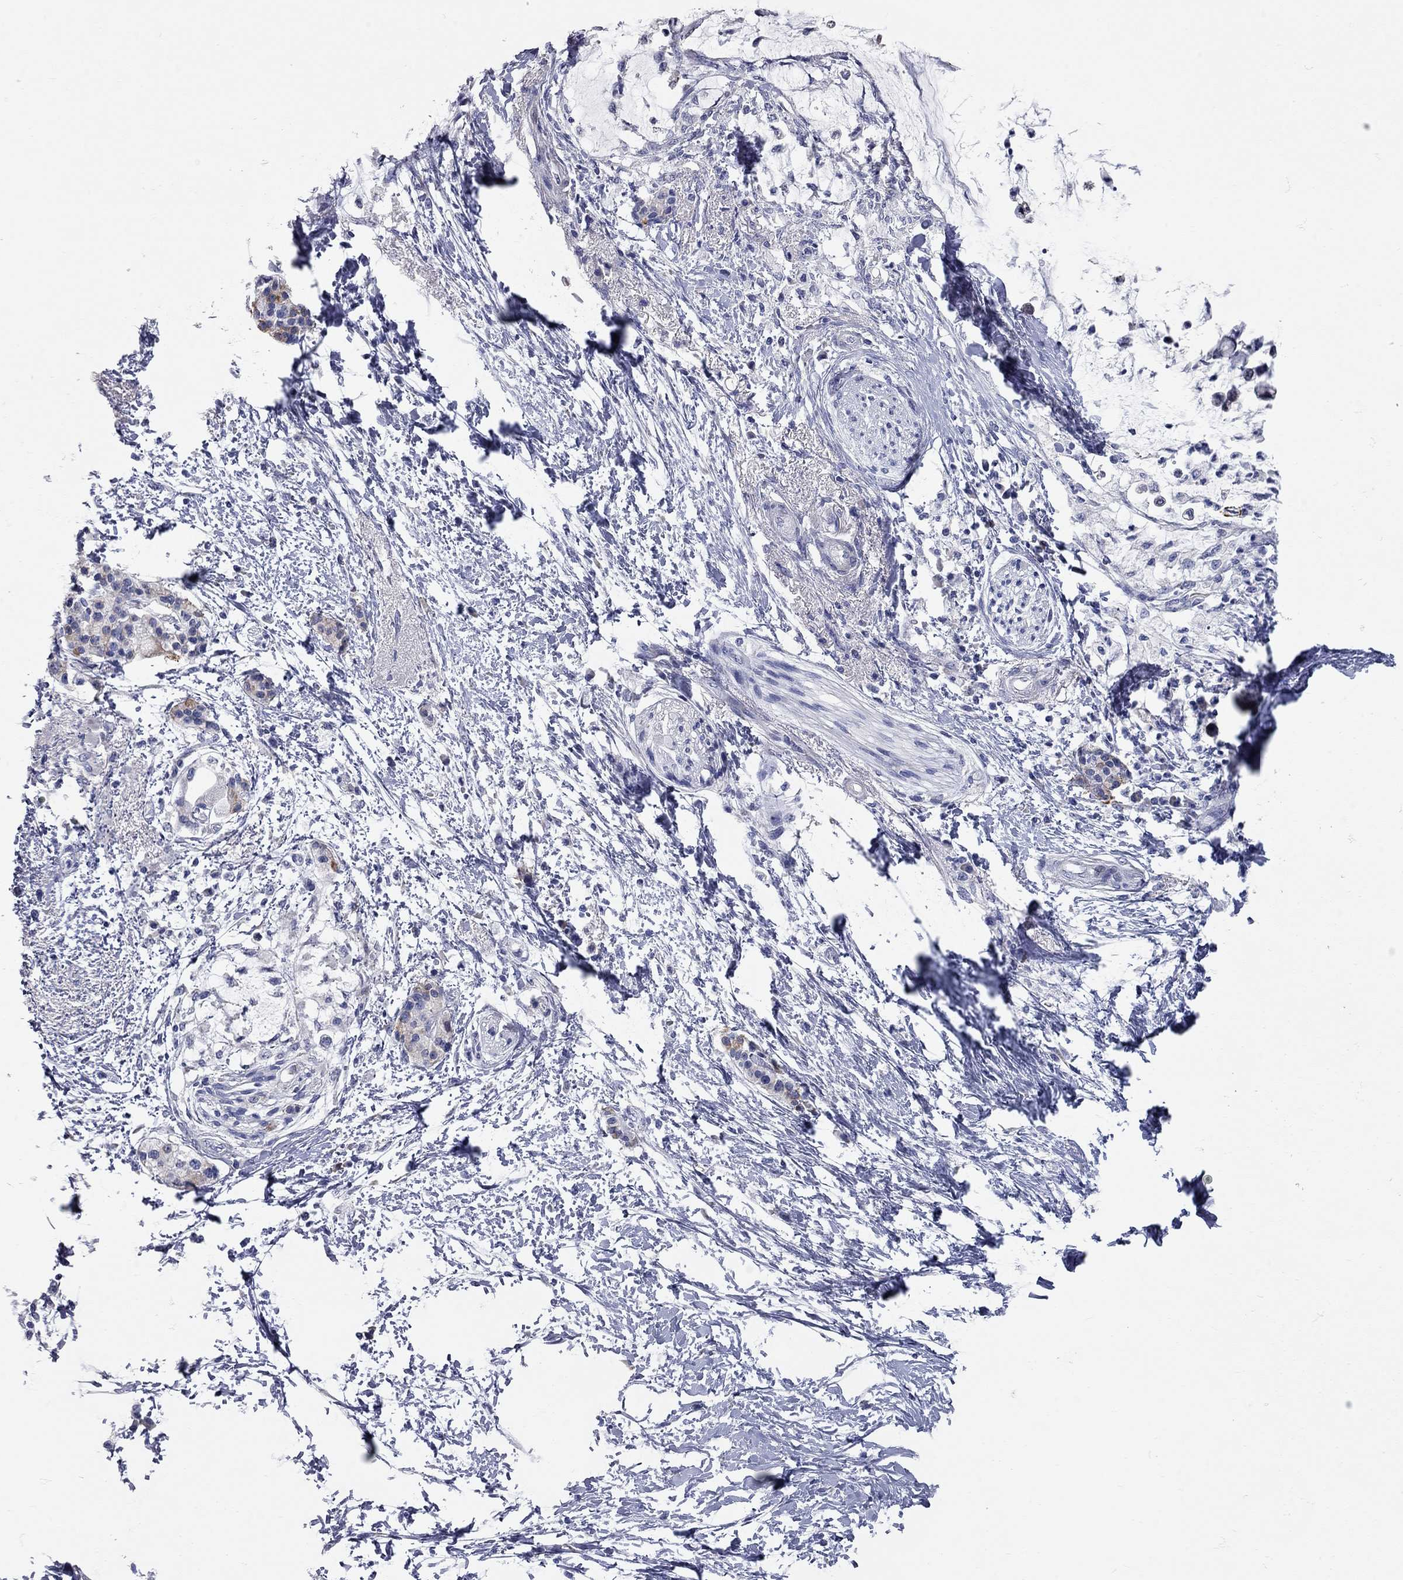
{"staining": {"intensity": "negative", "quantity": "none", "location": "none"}, "tissue": "pancreatic cancer", "cell_type": "Tumor cells", "image_type": "cancer", "snomed": [{"axis": "morphology", "description": "Normal tissue, NOS"}, {"axis": "morphology", "description": "Adenocarcinoma, NOS"}, {"axis": "topography", "description": "Pancreas"}, {"axis": "topography", "description": "Duodenum"}], "caption": "Tumor cells are negative for brown protein staining in pancreatic adenocarcinoma. (Immunohistochemistry, brightfield microscopy, high magnification).", "gene": "XAGE2", "patient": {"sex": "female", "age": 60}}